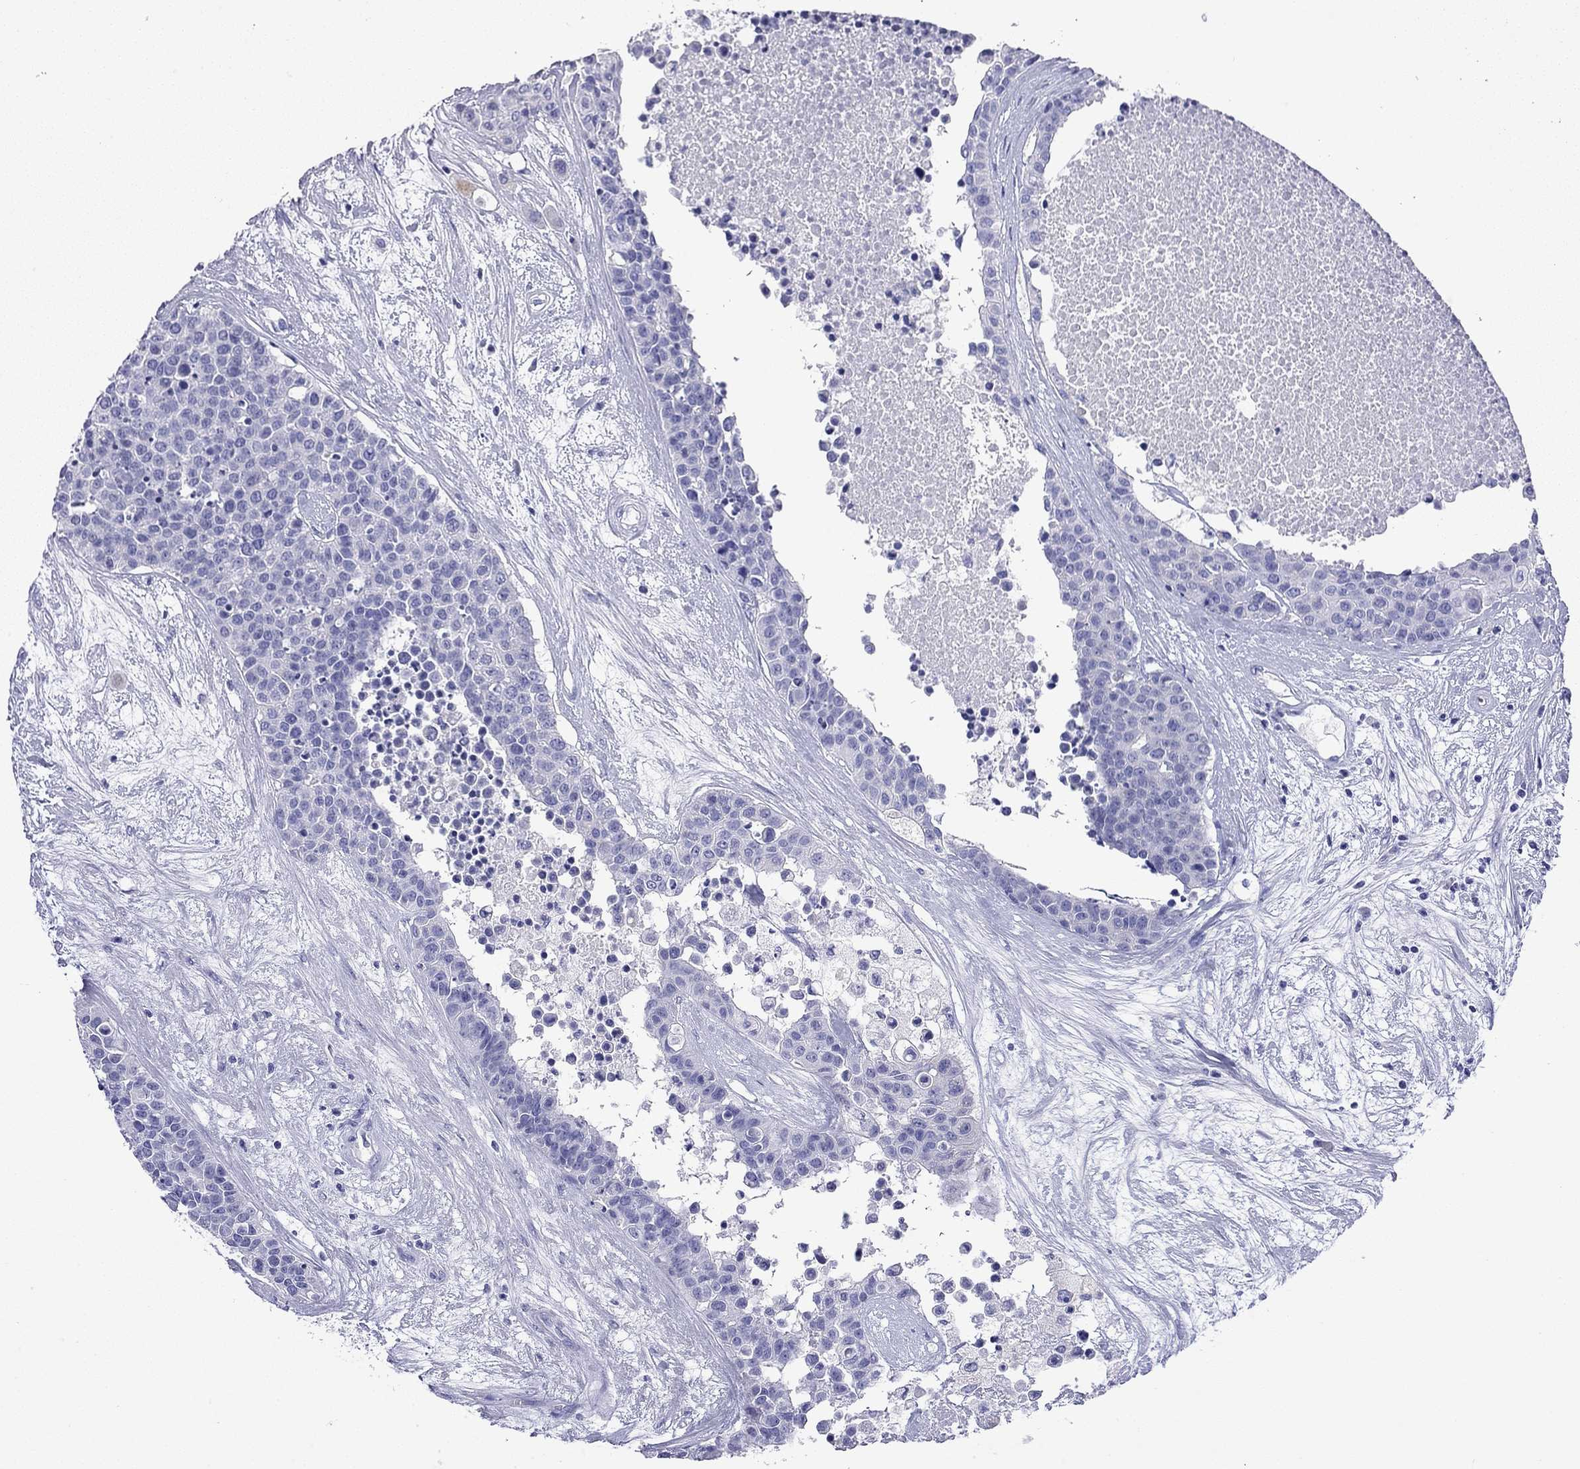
{"staining": {"intensity": "negative", "quantity": "none", "location": "none"}, "tissue": "carcinoid", "cell_type": "Tumor cells", "image_type": "cancer", "snomed": [{"axis": "morphology", "description": "Carcinoid, malignant, NOS"}, {"axis": "topography", "description": "Colon"}], "caption": "Tumor cells are negative for protein expression in human carcinoid.", "gene": "FIGLA", "patient": {"sex": "male", "age": 81}}